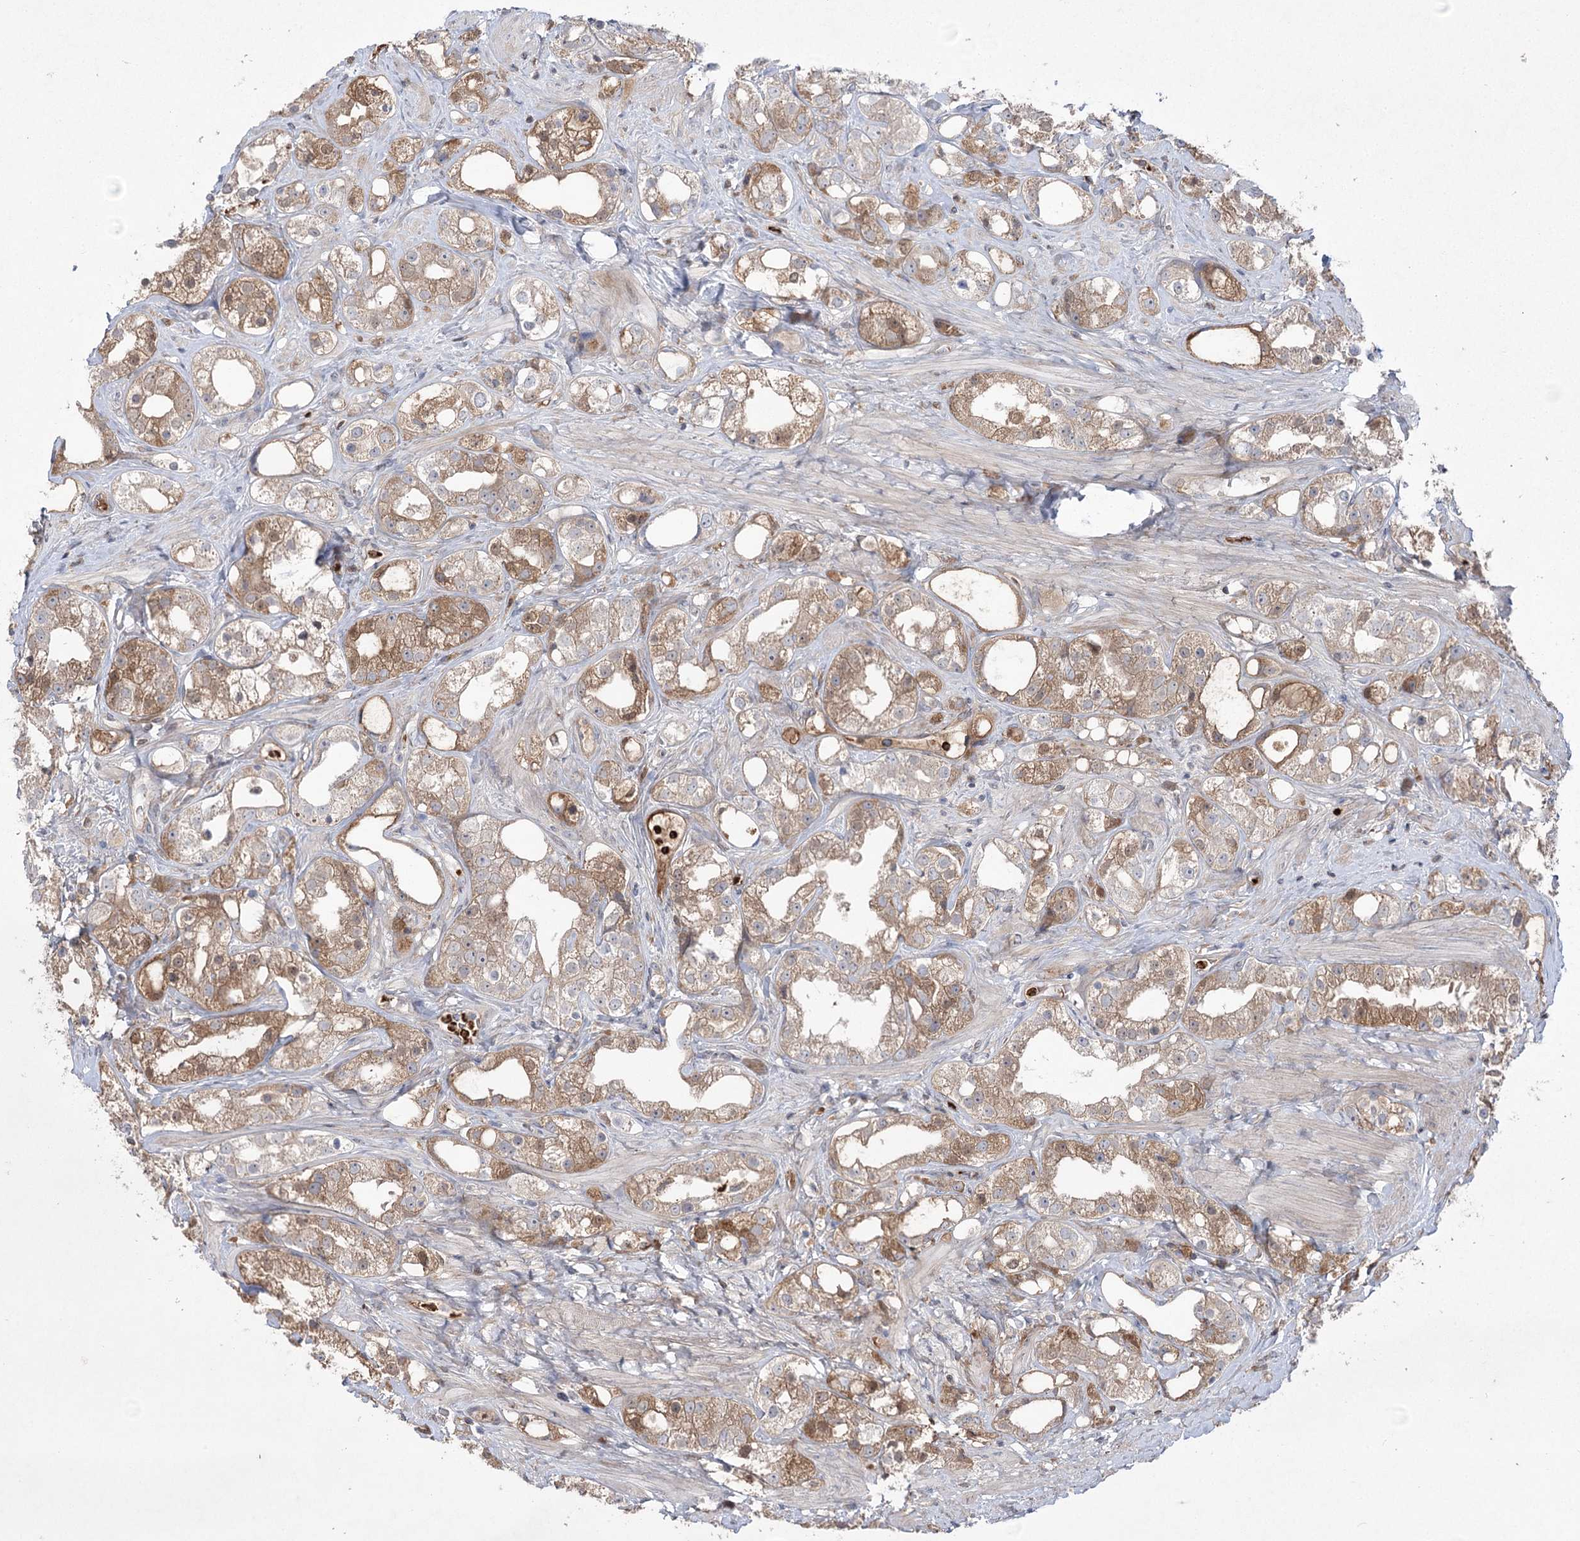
{"staining": {"intensity": "moderate", "quantity": ">75%", "location": "cytoplasmic/membranous"}, "tissue": "prostate cancer", "cell_type": "Tumor cells", "image_type": "cancer", "snomed": [{"axis": "morphology", "description": "Adenocarcinoma, NOS"}, {"axis": "topography", "description": "Prostate"}], "caption": "This is an image of IHC staining of prostate adenocarcinoma, which shows moderate positivity in the cytoplasmic/membranous of tumor cells.", "gene": "PLEKHA5", "patient": {"sex": "male", "age": 79}}